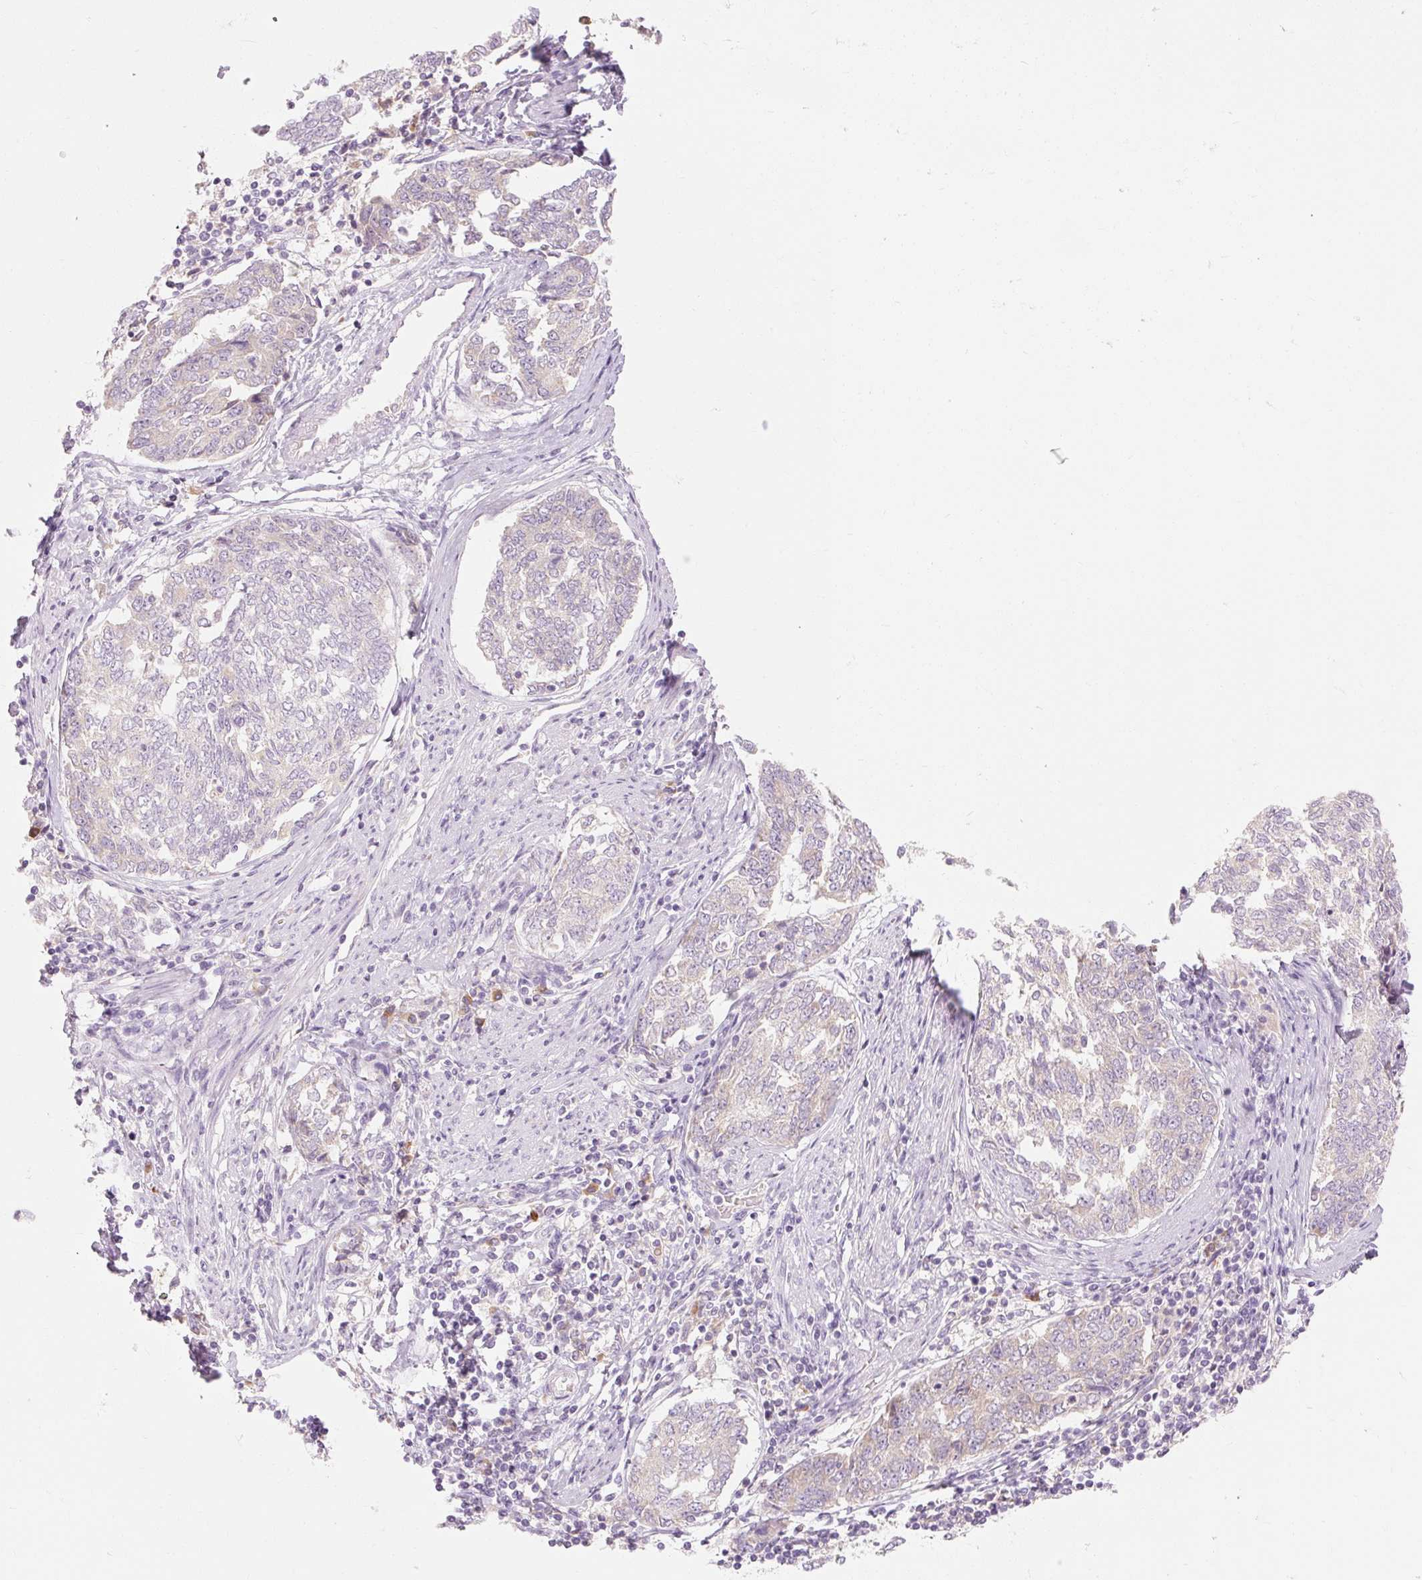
{"staining": {"intensity": "weak", "quantity": "25%-75%", "location": "cytoplasmic/membranous"}, "tissue": "endometrial cancer", "cell_type": "Tumor cells", "image_type": "cancer", "snomed": [{"axis": "morphology", "description": "Adenocarcinoma, NOS"}, {"axis": "topography", "description": "Endometrium"}], "caption": "Weak cytoplasmic/membranous staining for a protein is appreciated in about 25%-75% of tumor cells of endometrial adenocarcinoma using immunohistochemistry.", "gene": "MYO1D", "patient": {"sex": "female", "age": 80}}